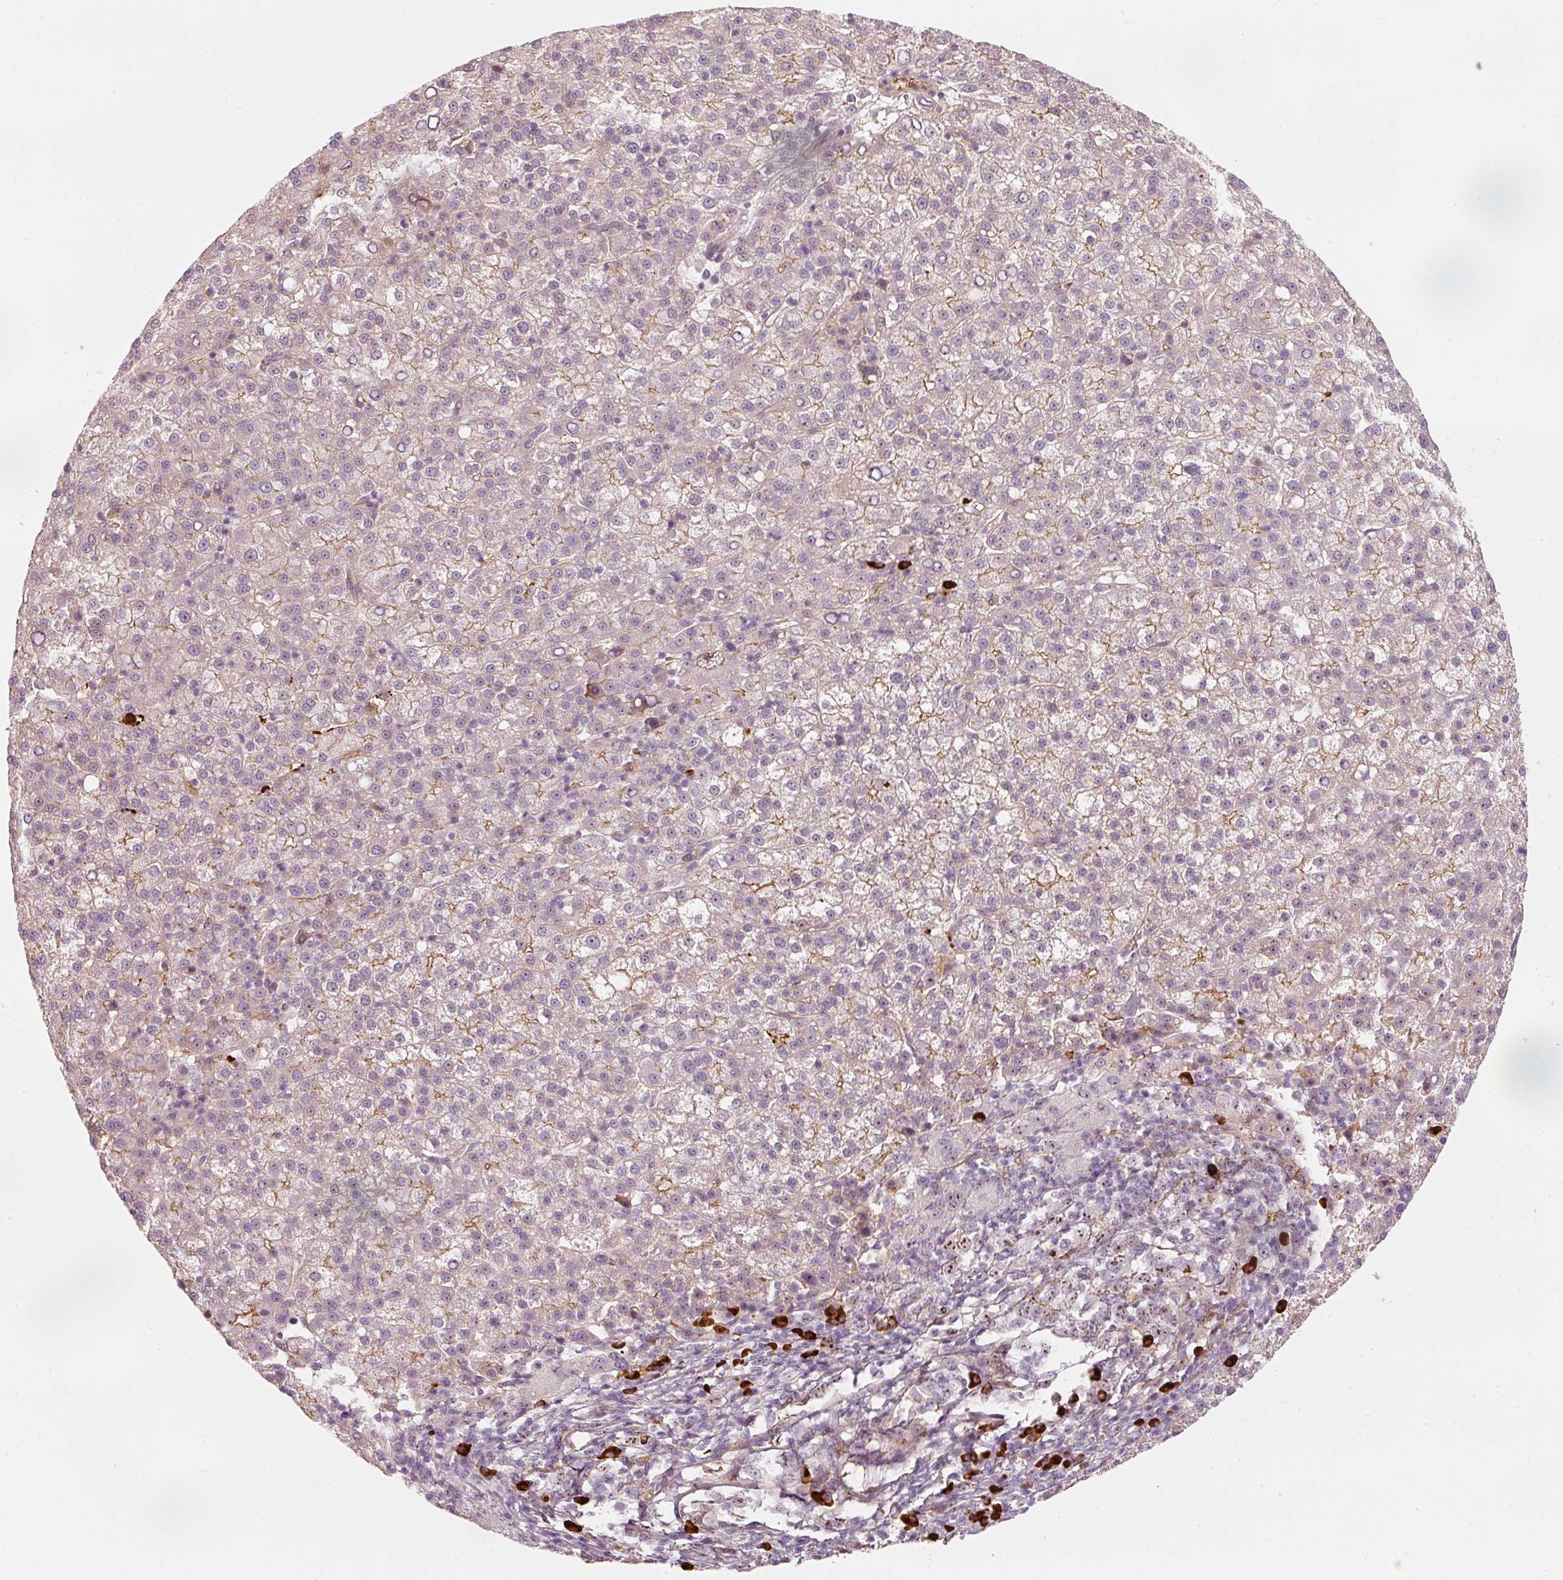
{"staining": {"intensity": "moderate", "quantity": "<25%", "location": "cytoplasmic/membranous"}, "tissue": "liver cancer", "cell_type": "Tumor cells", "image_type": "cancer", "snomed": [{"axis": "morphology", "description": "Carcinoma, Hepatocellular, NOS"}, {"axis": "topography", "description": "Liver"}], "caption": "High-magnification brightfield microscopy of liver hepatocellular carcinoma stained with DAB (3,3'-diaminobenzidine) (brown) and counterstained with hematoxylin (blue). tumor cells exhibit moderate cytoplasmic/membranous positivity is present in about<25% of cells.", "gene": "VCAM1", "patient": {"sex": "female", "age": 58}}